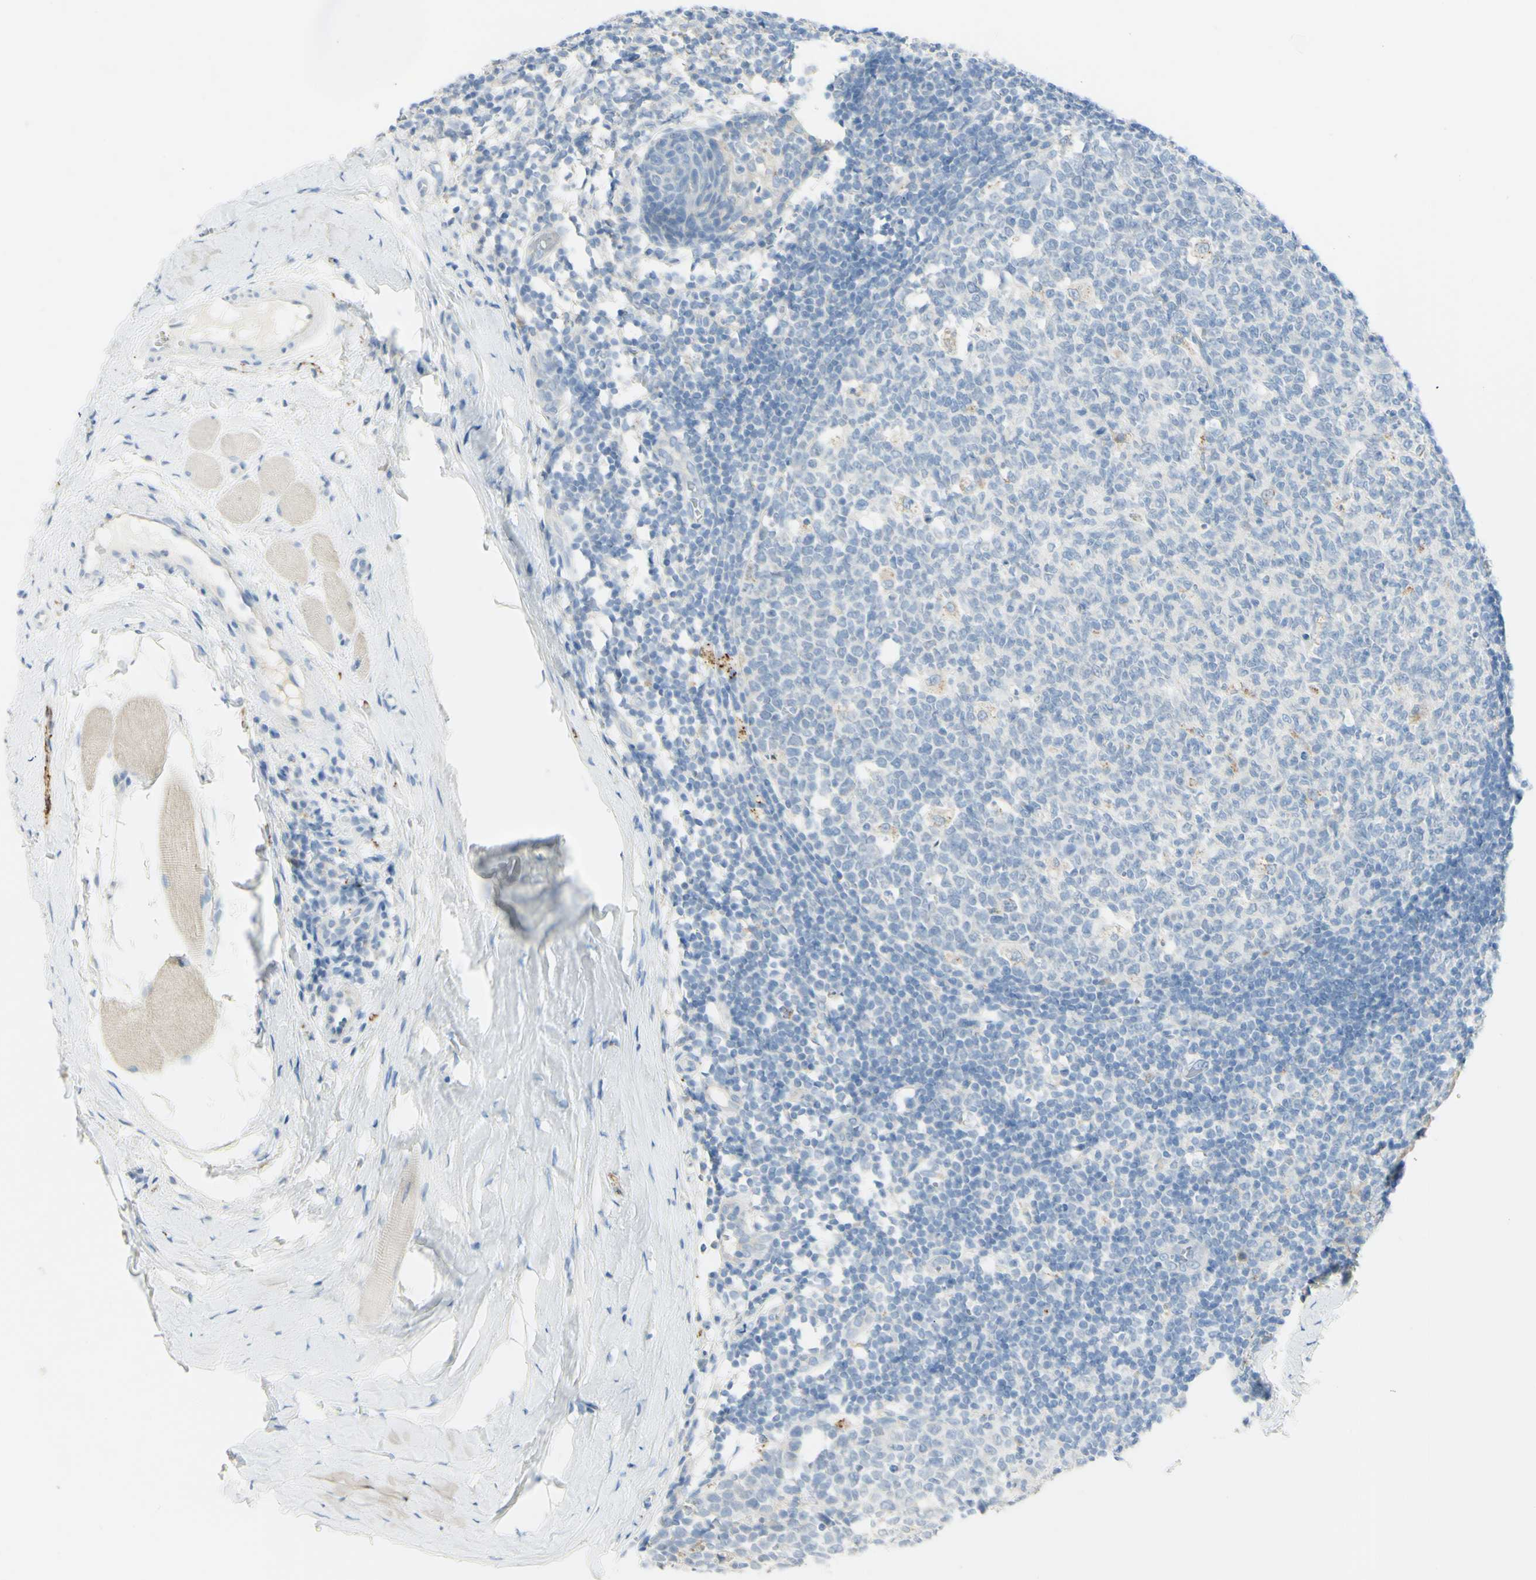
{"staining": {"intensity": "weak", "quantity": "<25%", "location": "cytoplasmic/membranous"}, "tissue": "tonsil", "cell_type": "Germinal center cells", "image_type": "normal", "snomed": [{"axis": "morphology", "description": "Normal tissue, NOS"}, {"axis": "topography", "description": "Tonsil"}], "caption": "Immunohistochemistry (IHC) photomicrograph of unremarkable tonsil: tonsil stained with DAB (3,3'-diaminobenzidine) demonstrates no significant protein expression in germinal center cells.", "gene": "TSPAN1", "patient": {"sex": "female", "age": 19}}